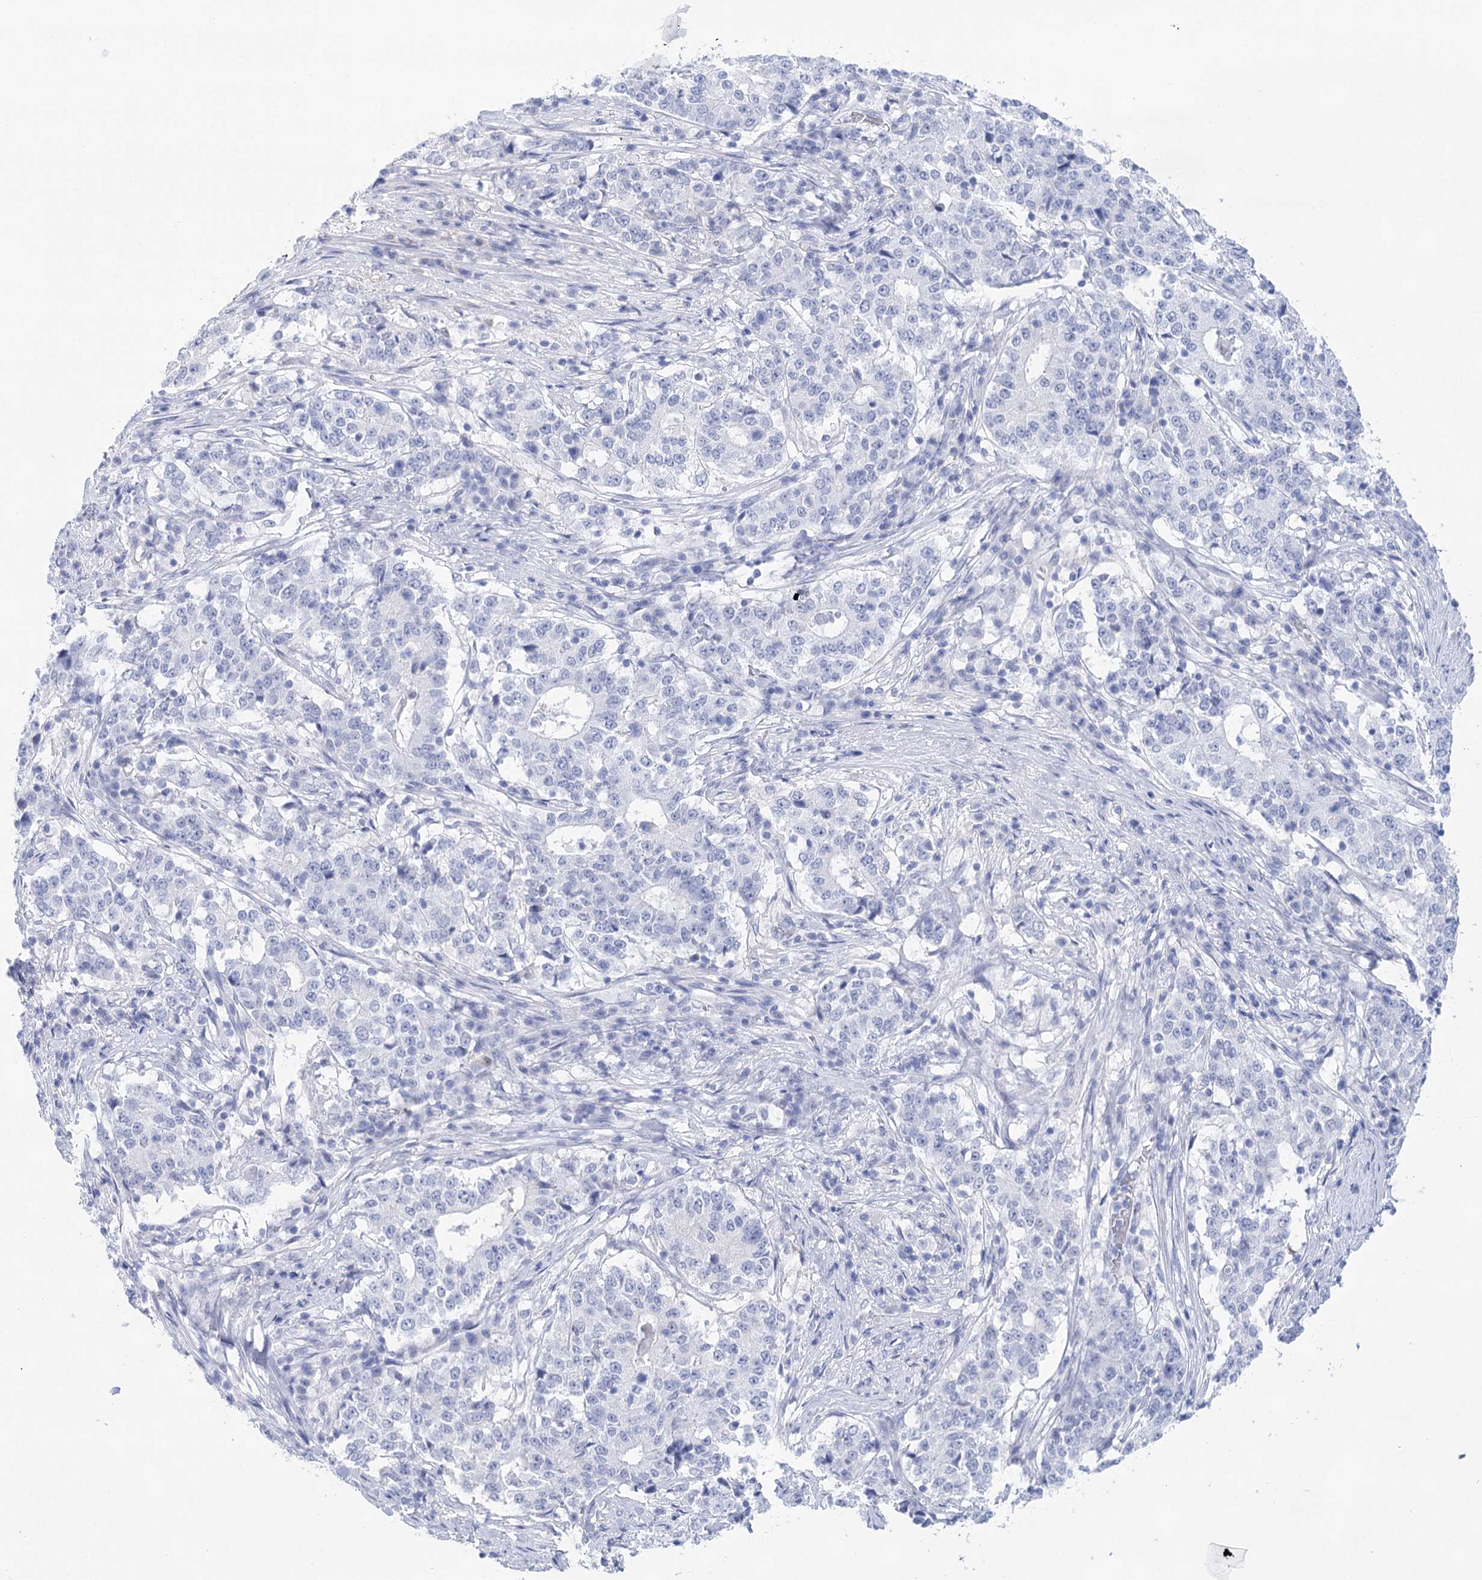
{"staining": {"intensity": "negative", "quantity": "none", "location": "none"}, "tissue": "stomach cancer", "cell_type": "Tumor cells", "image_type": "cancer", "snomed": [{"axis": "morphology", "description": "Adenocarcinoma, NOS"}, {"axis": "topography", "description": "Stomach"}], "caption": "Tumor cells are negative for brown protein staining in stomach adenocarcinoma.", "gene": "LALBA", "patient": {"sex": "male", "age": 59}}